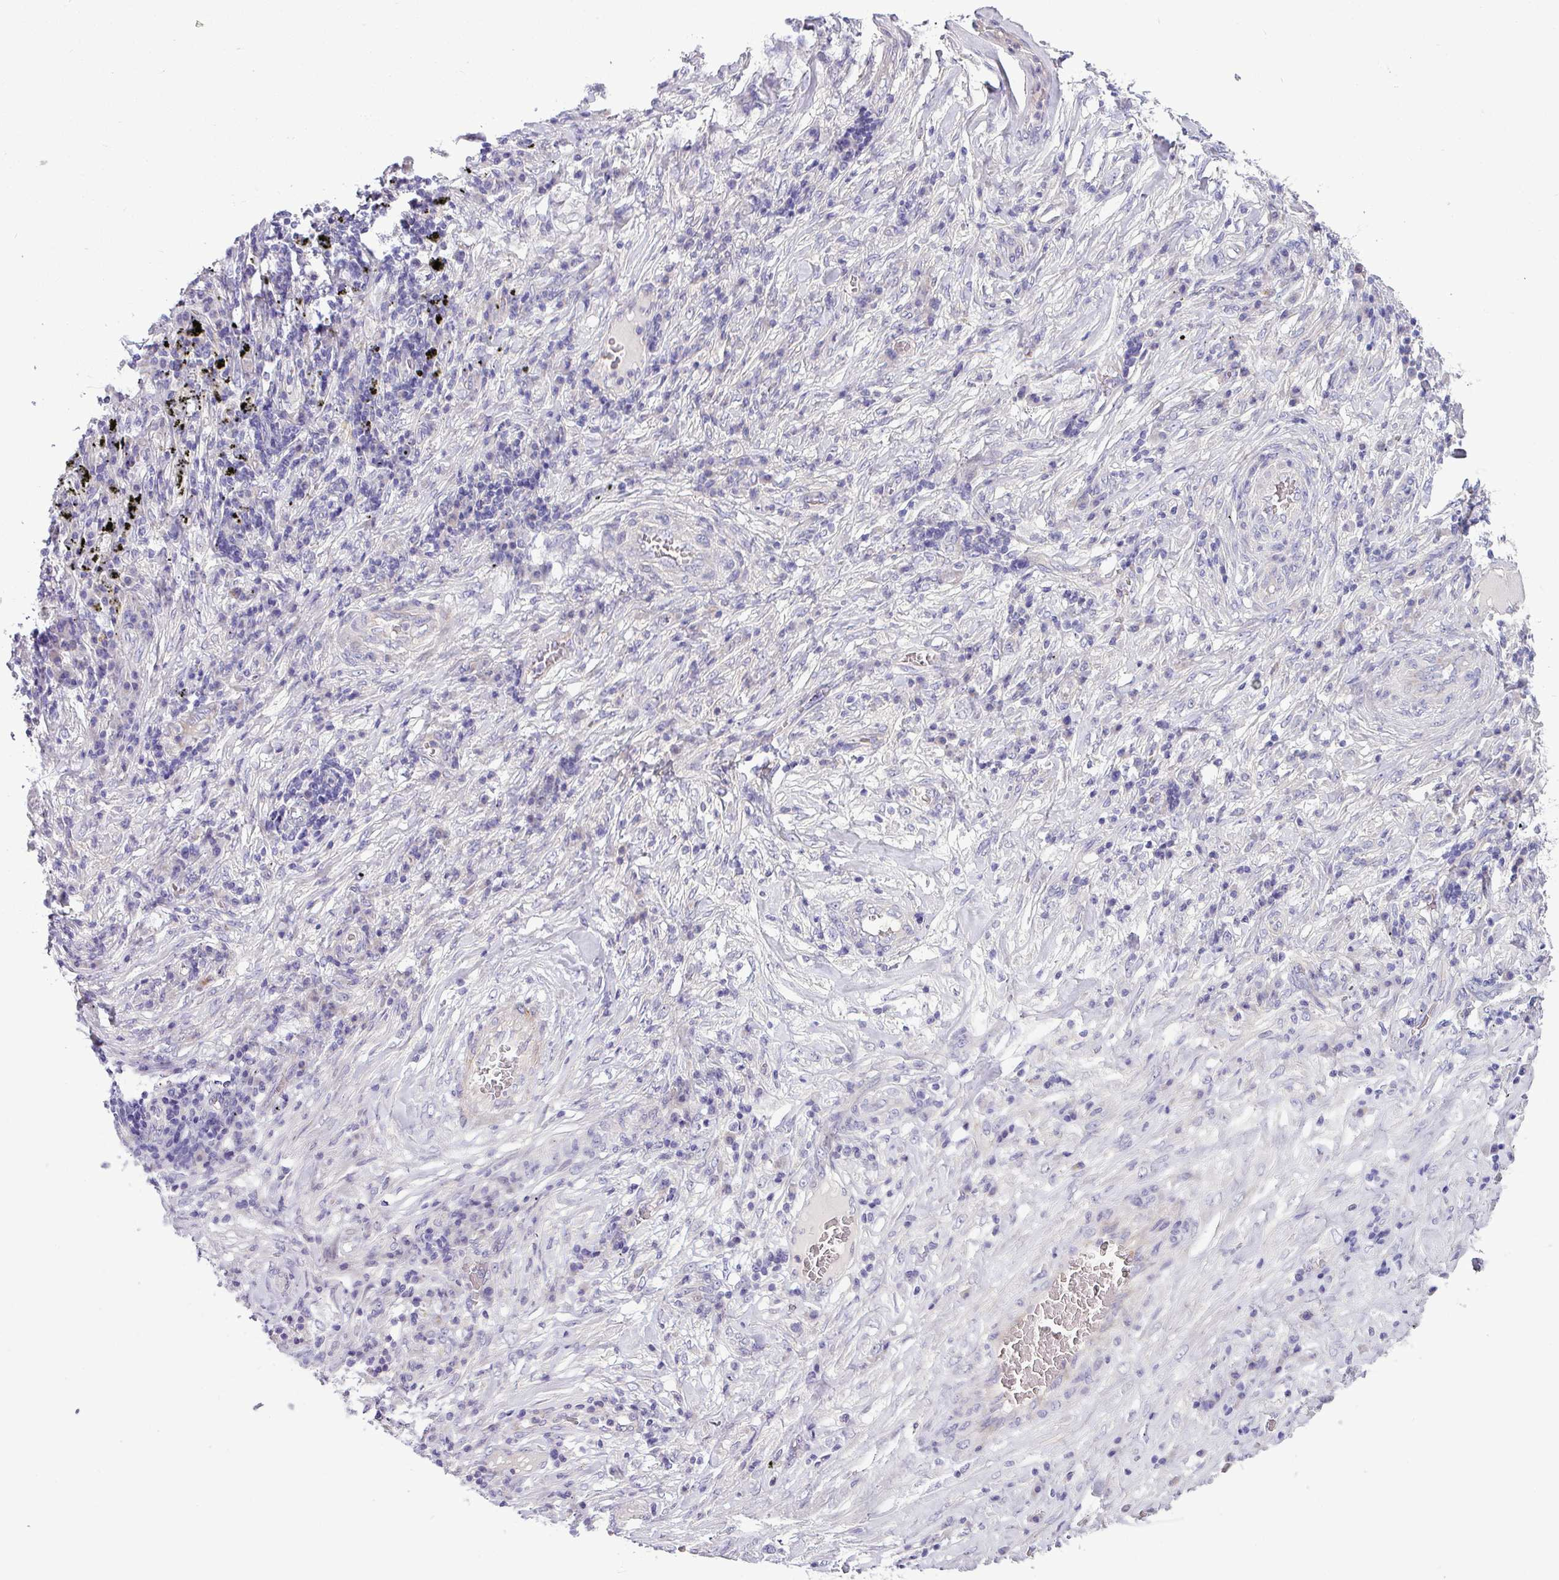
{"staining": {"intensity": "negative", "quantity": "none", "location": "none"}, "tissue": "lung cancer", "cell_type": "Tumor cells", "image_type": "cancer", "snomed": [{"axis": "morphology", "description": "Squamous cell carcinoma, NOS"}, {"axis": "topography", "description": "Lung"}], "caption": "Human lung cancer (squamous cell carcinoma) stained for a protein using immunohistochemistry reveals no positivity in tumor cells.", "gene": "ACAP3", "patient": {"sex": "female", "age": 63}}